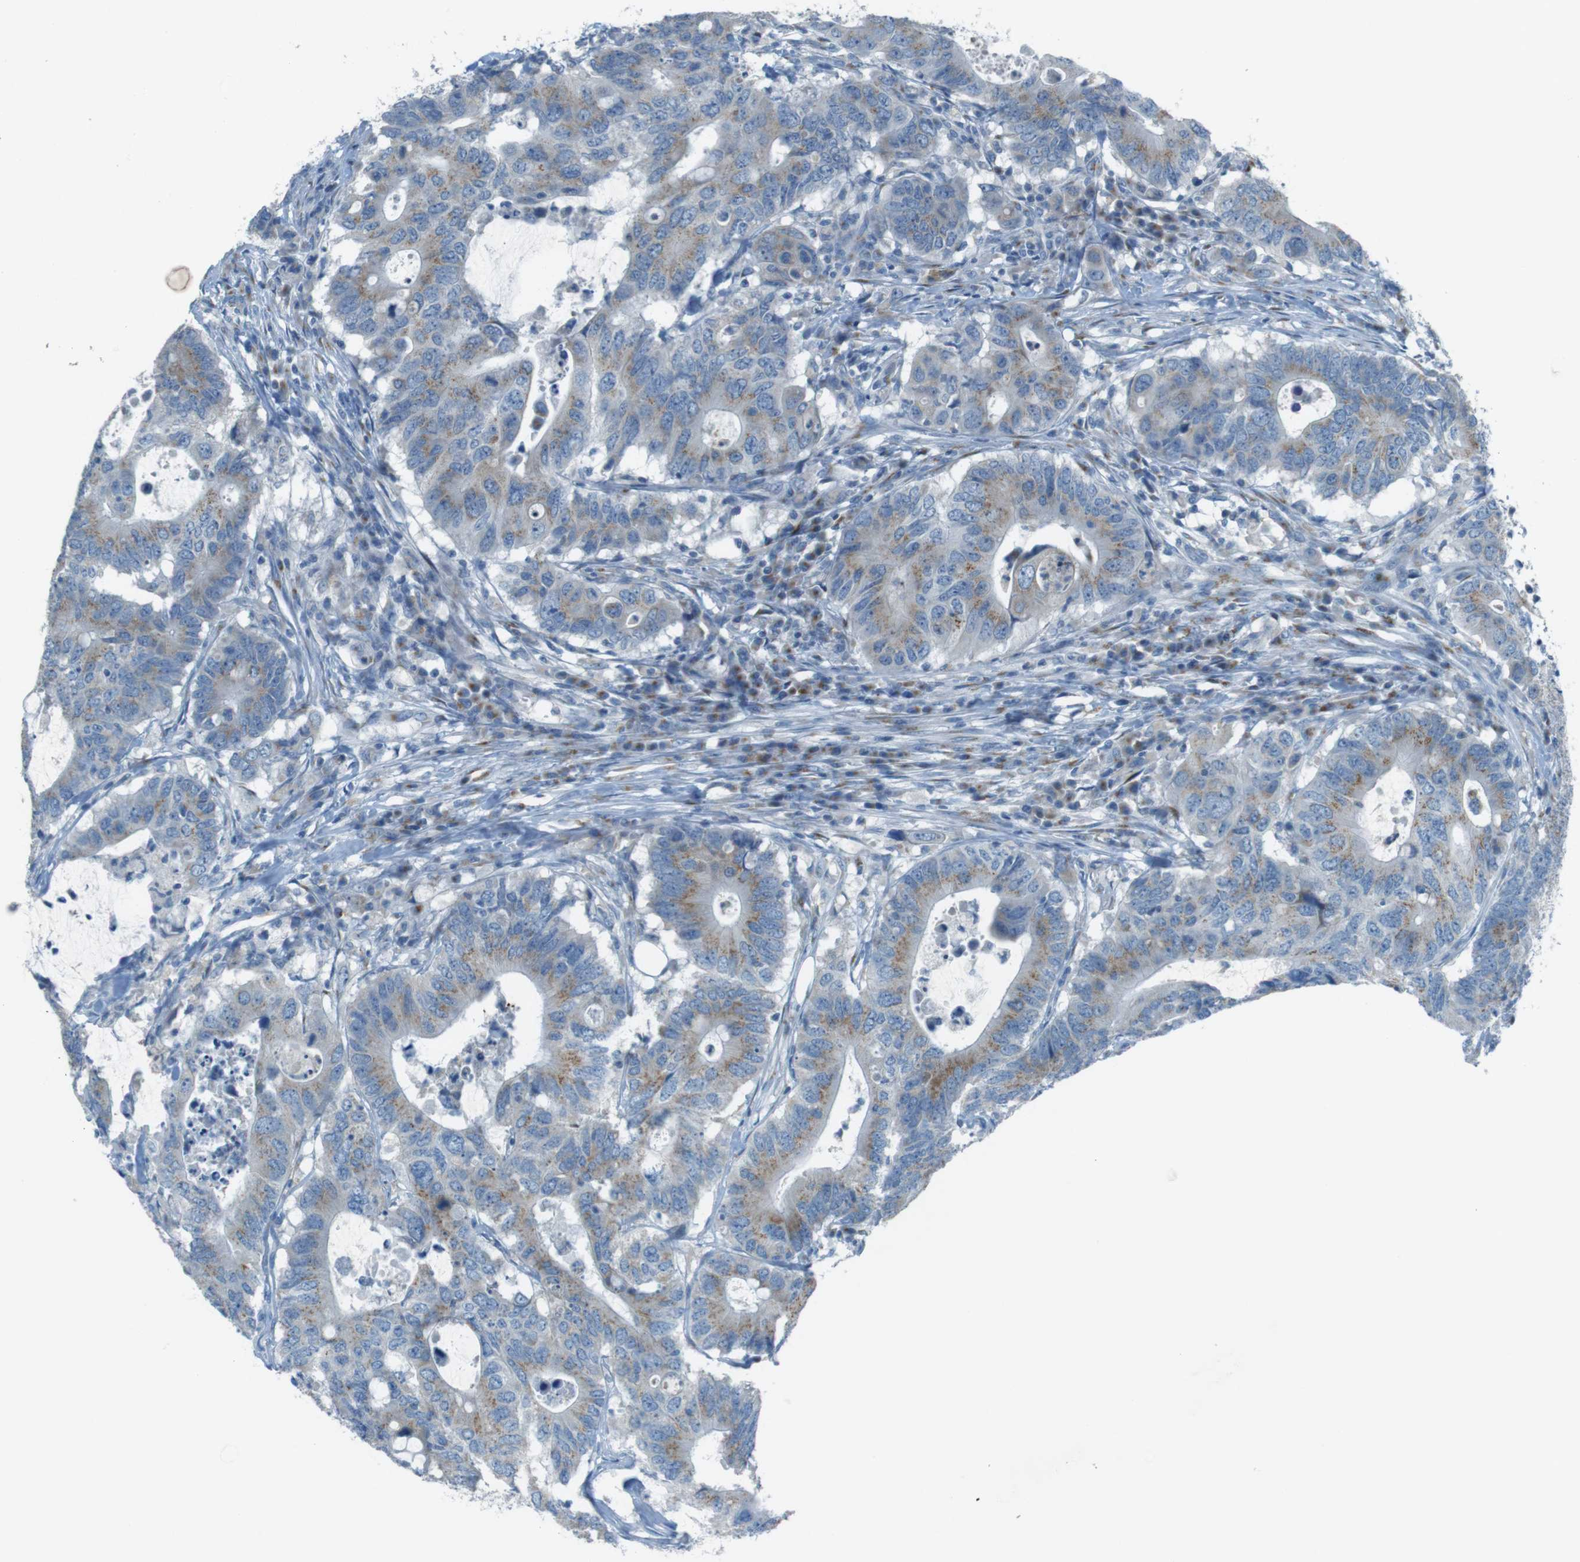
{"staining": {"intensity": "moderate", "quantity": "25%-75%", "location": "cytoplasmic/membranous"}, "tissue": "colorectal cancer", "cell_type": "Tumor cells", "image_type": "cancer", "snomed": [{"axis": "morphology", "description": "Adenocarcinoma, NOS"}, {"axis": "topography", "description": "Colon"}], "caption": "Moderate cytoplasmic/membranous positivity for a protein is present in about 25%-75% of tumor cells of adenocarcinoma (colorectal) using immunohistochemistry.", "gene": "TXNDC15", "patient": {"sex": "male", "age": 71}}